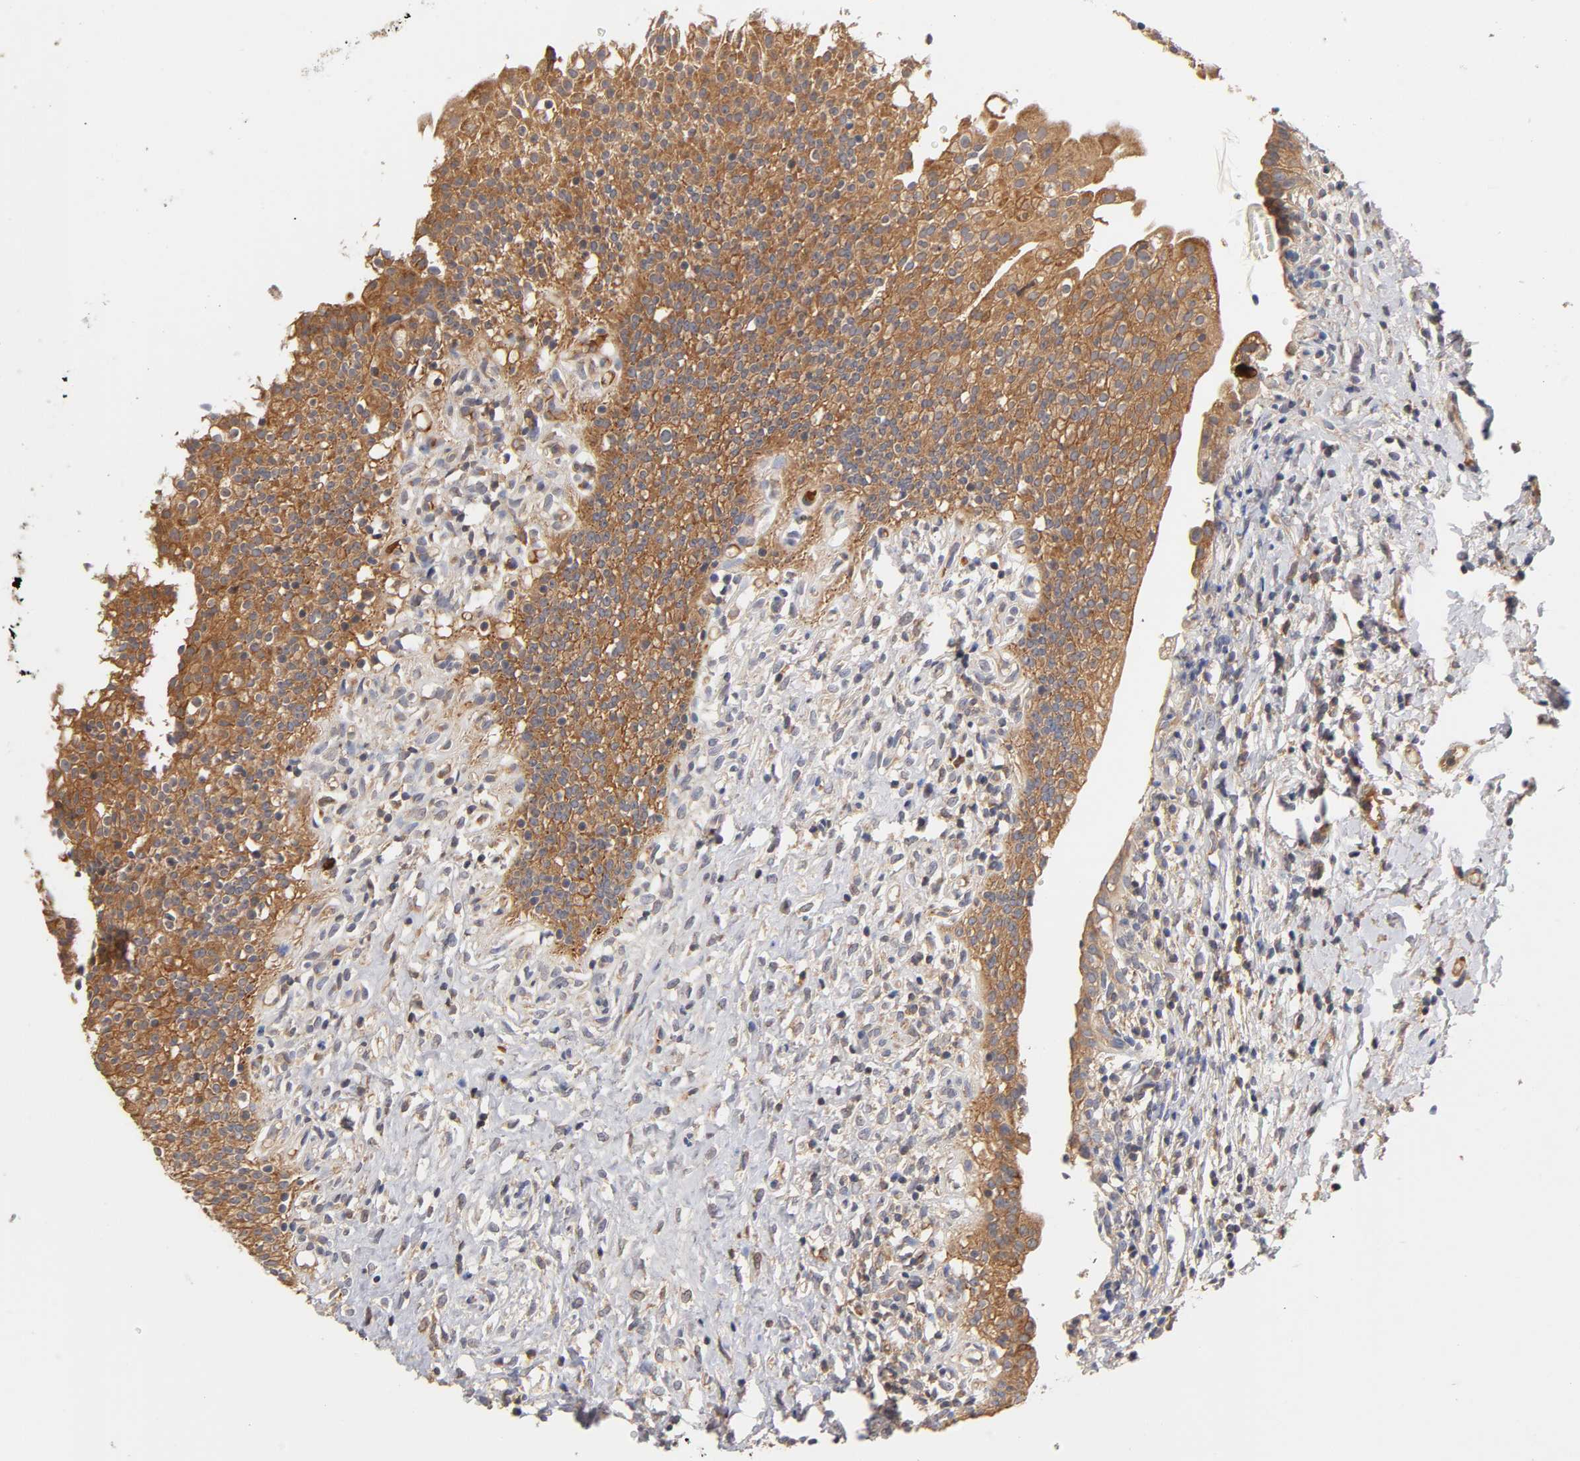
{"staining": {"intensity": "moderate", "quantity": ">75%", "location": "cytoplasmic/membranous"}, "tissue": "urinary bladder", "cell_type": "Urothelial cells", "image_type": "normal", "snomed": [{"axis": "morphology", "description": "Normal tissue, NOS"}, {"axis": "topography", "description": "Urinary bladder"}], "caption": "IHC histopathology image of benign urinary bladder stained for a protein (brown), which reveals medium levels of moderate cytoplasmic/membranous positivity in approximately >75% of urothelial cells.", "gene": "RPS29", "patient": {"sex": "female", "age": 80}}